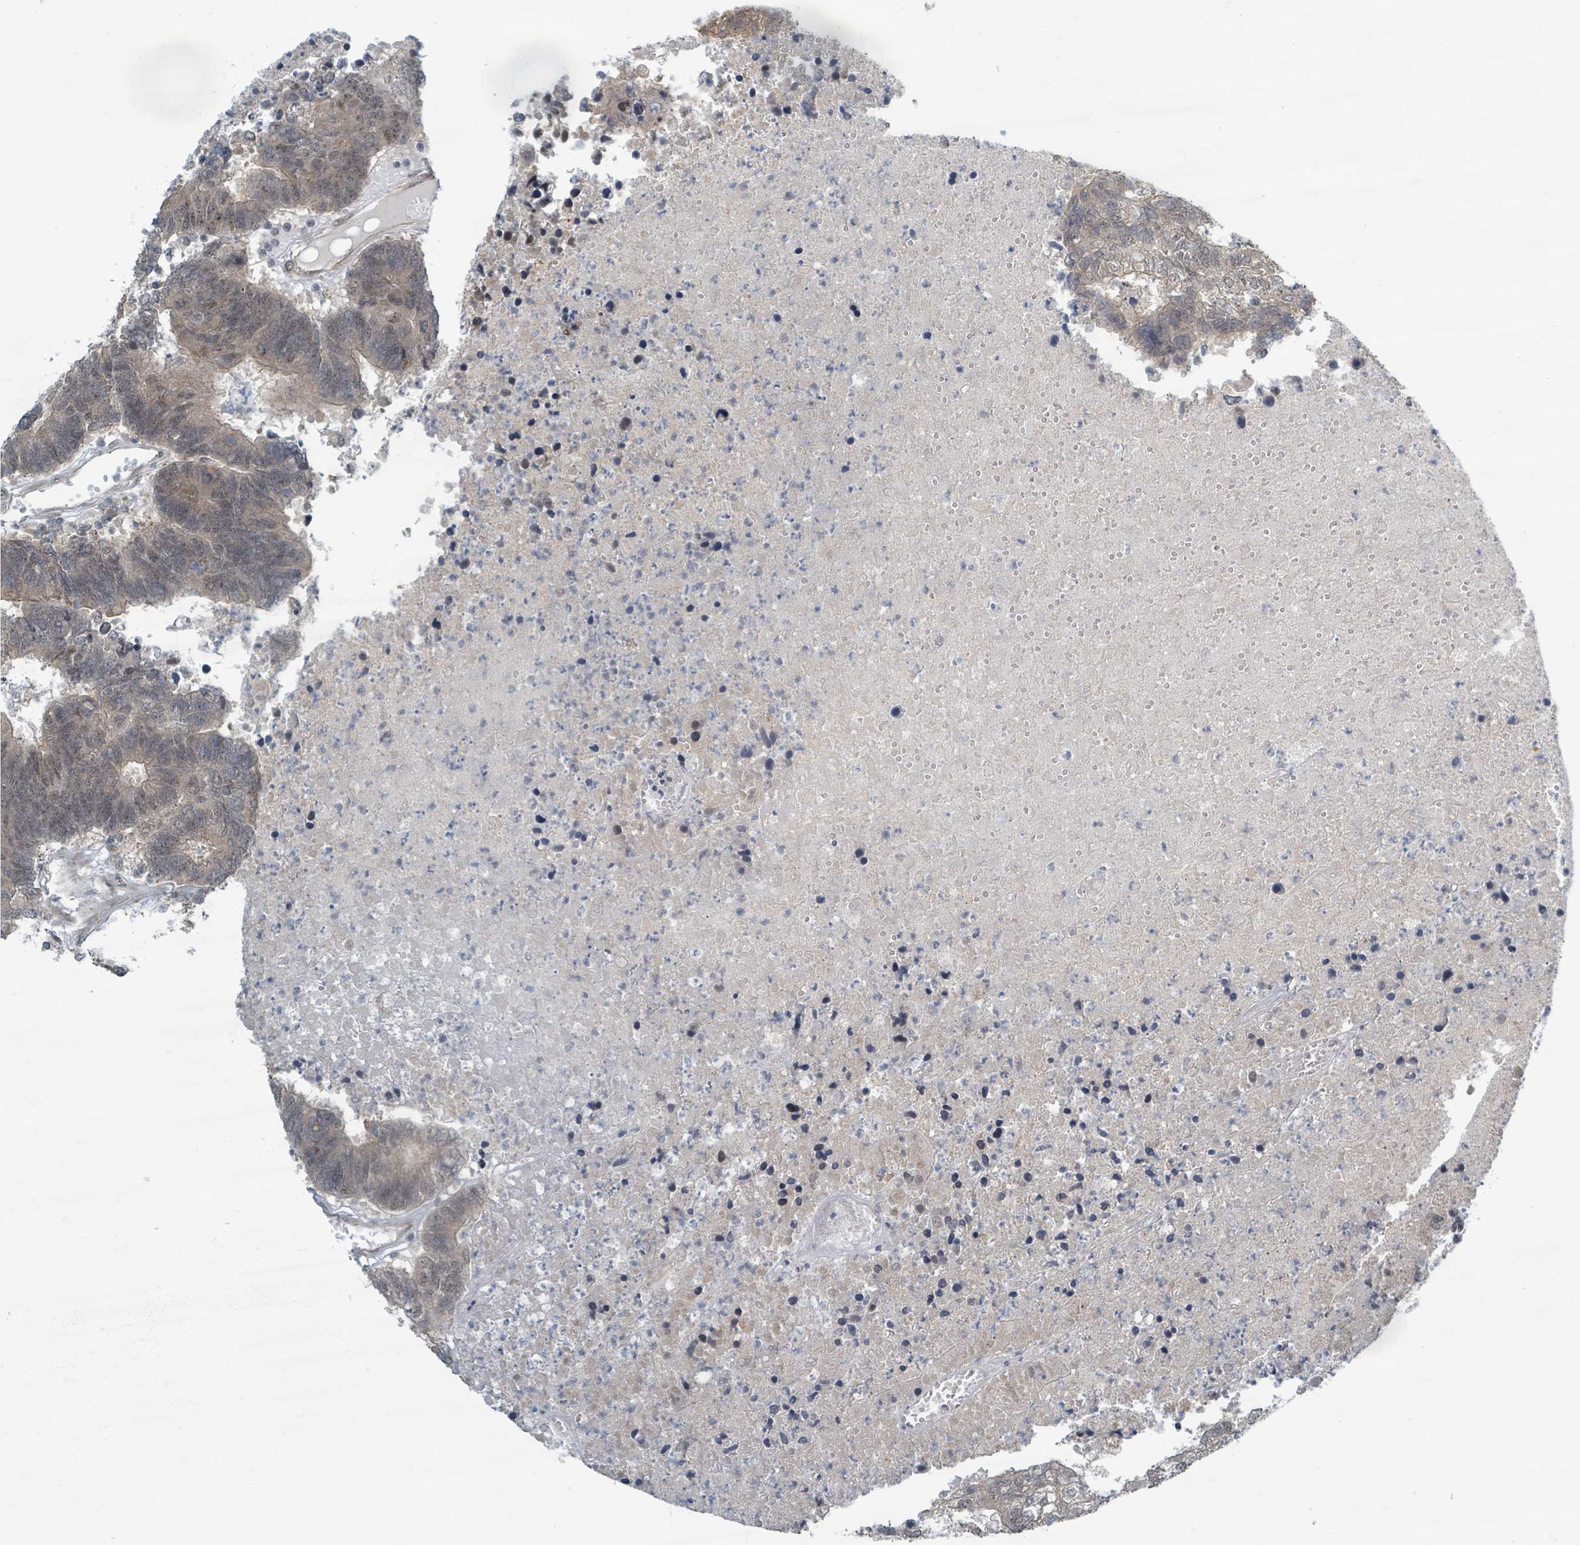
{"staining": {"intensity": "weak", "quantity": "25%-75%", "location": "cytoplasmic/membranous,nuclear"}, "tissue": "colorectal cancer", "cell_type": "Tumor cells", "image_type": "cancer", "snomed": [{"axis": "morphology", "description": "Adenocarcinoma, NOS"}, {"axis": "topography", "description": "Colon"}], "caption": "This is a histology image of immunohistochemistry staining of colorectal cancer, which shows weak expression in the cytoplasmic/membranous and nuclear of tumor cells.", "gene": "INTS15", "patient": {"sex": "female", "age": 48}}